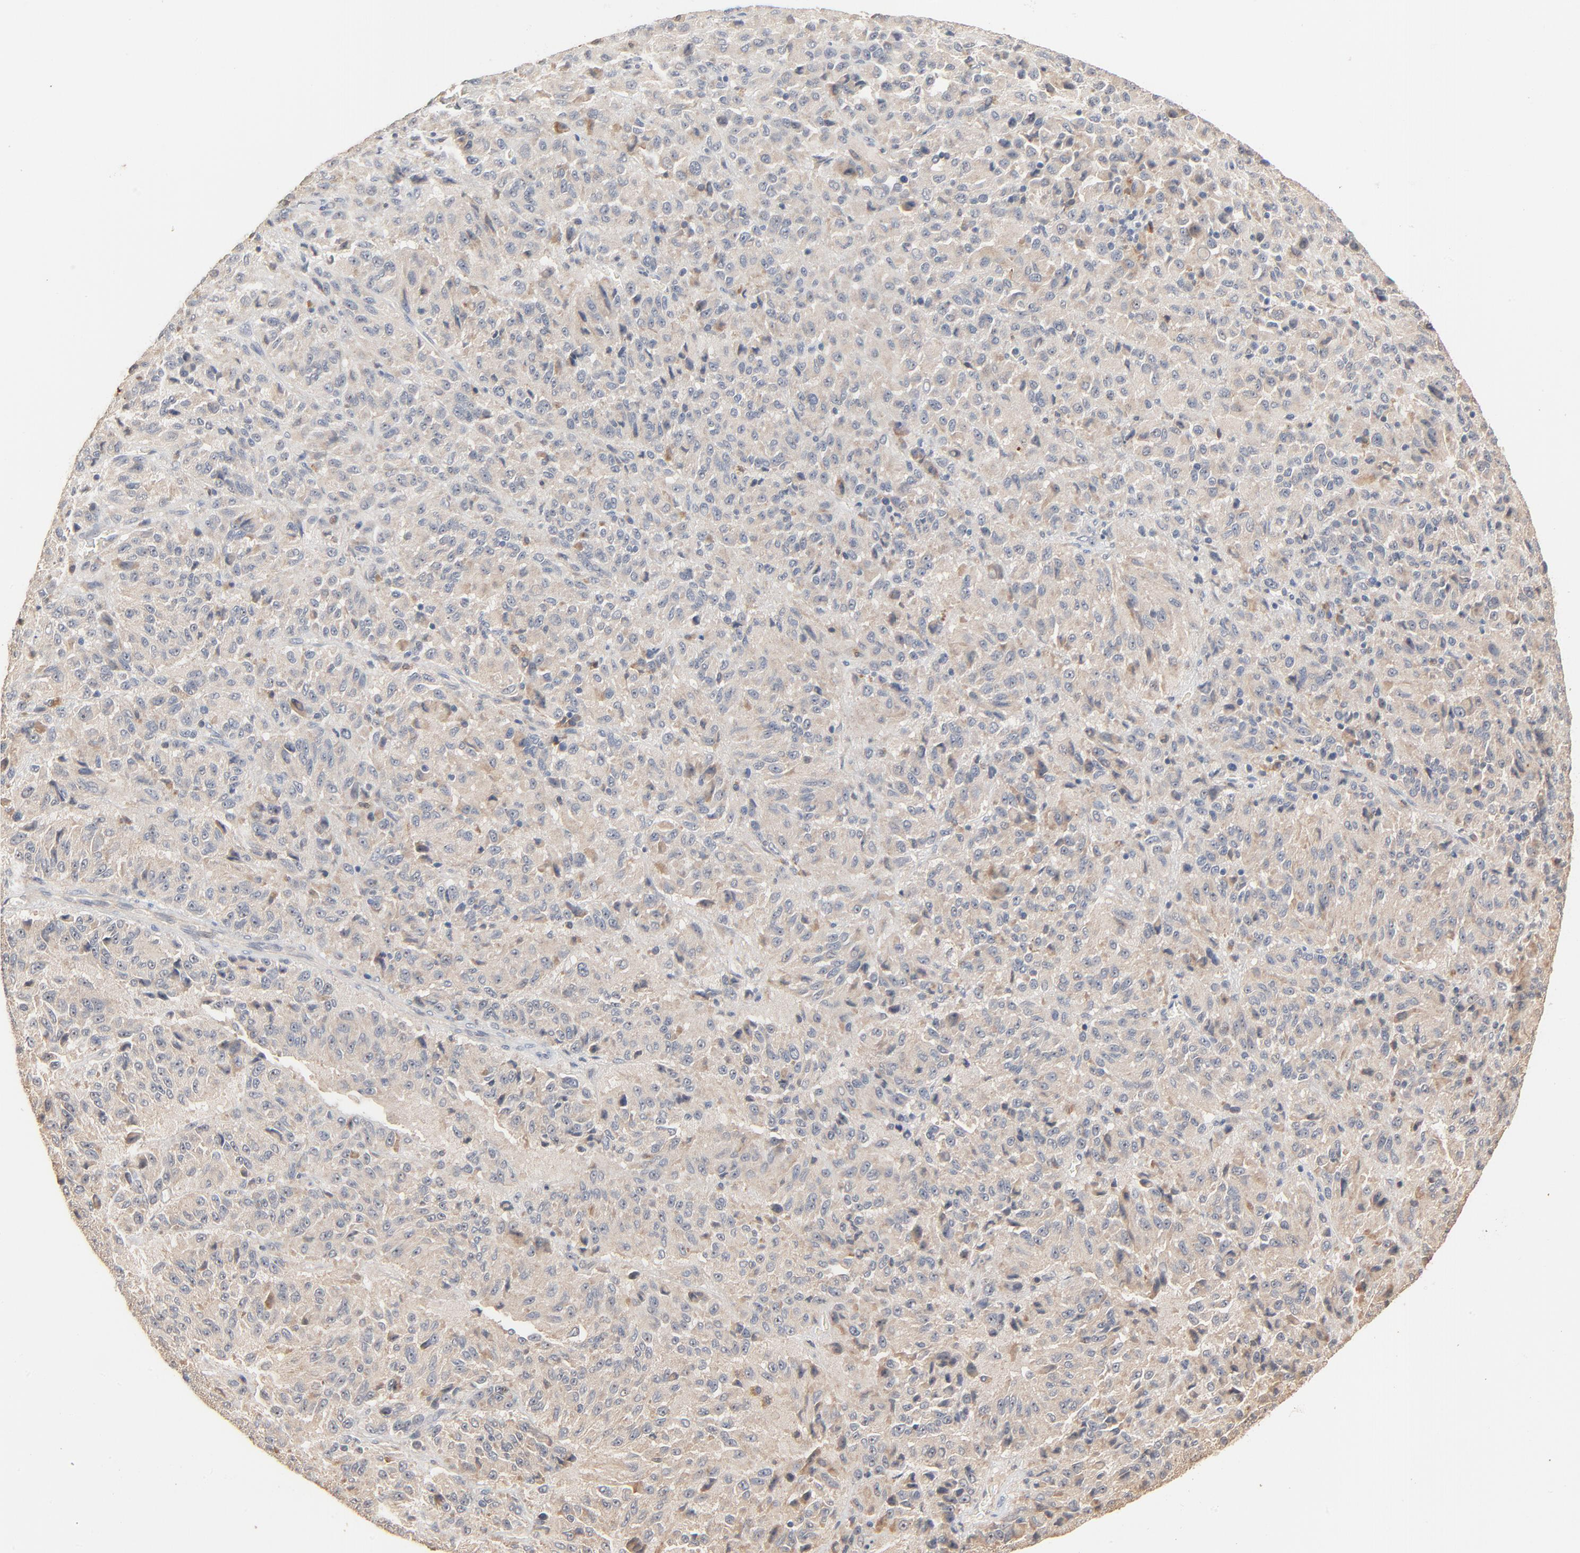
{"staining": {"intensity": "weak", "quantity": ">75%", "location": "cytoplasmic/membranous"}, "tissue": "melanoma", "cell_type": "Tumor cells", "image_type": "cancer", "snomed": [{"axis": "morphology", "description": "Malignant melanoma, Metastatic site"}, {"axis": "topography", "description": "Lung"}], "caption": "Immunohistochemistry (IHC) (DAB (3,3'-diaminobenzidine)) staining of human melanoma exhibits weak cytoplasmic/membranous protein positivity in approximately >75% of tumor cells.", "gene": "ZDHHC8", "patient": {"sex": "male", "age": 64}}